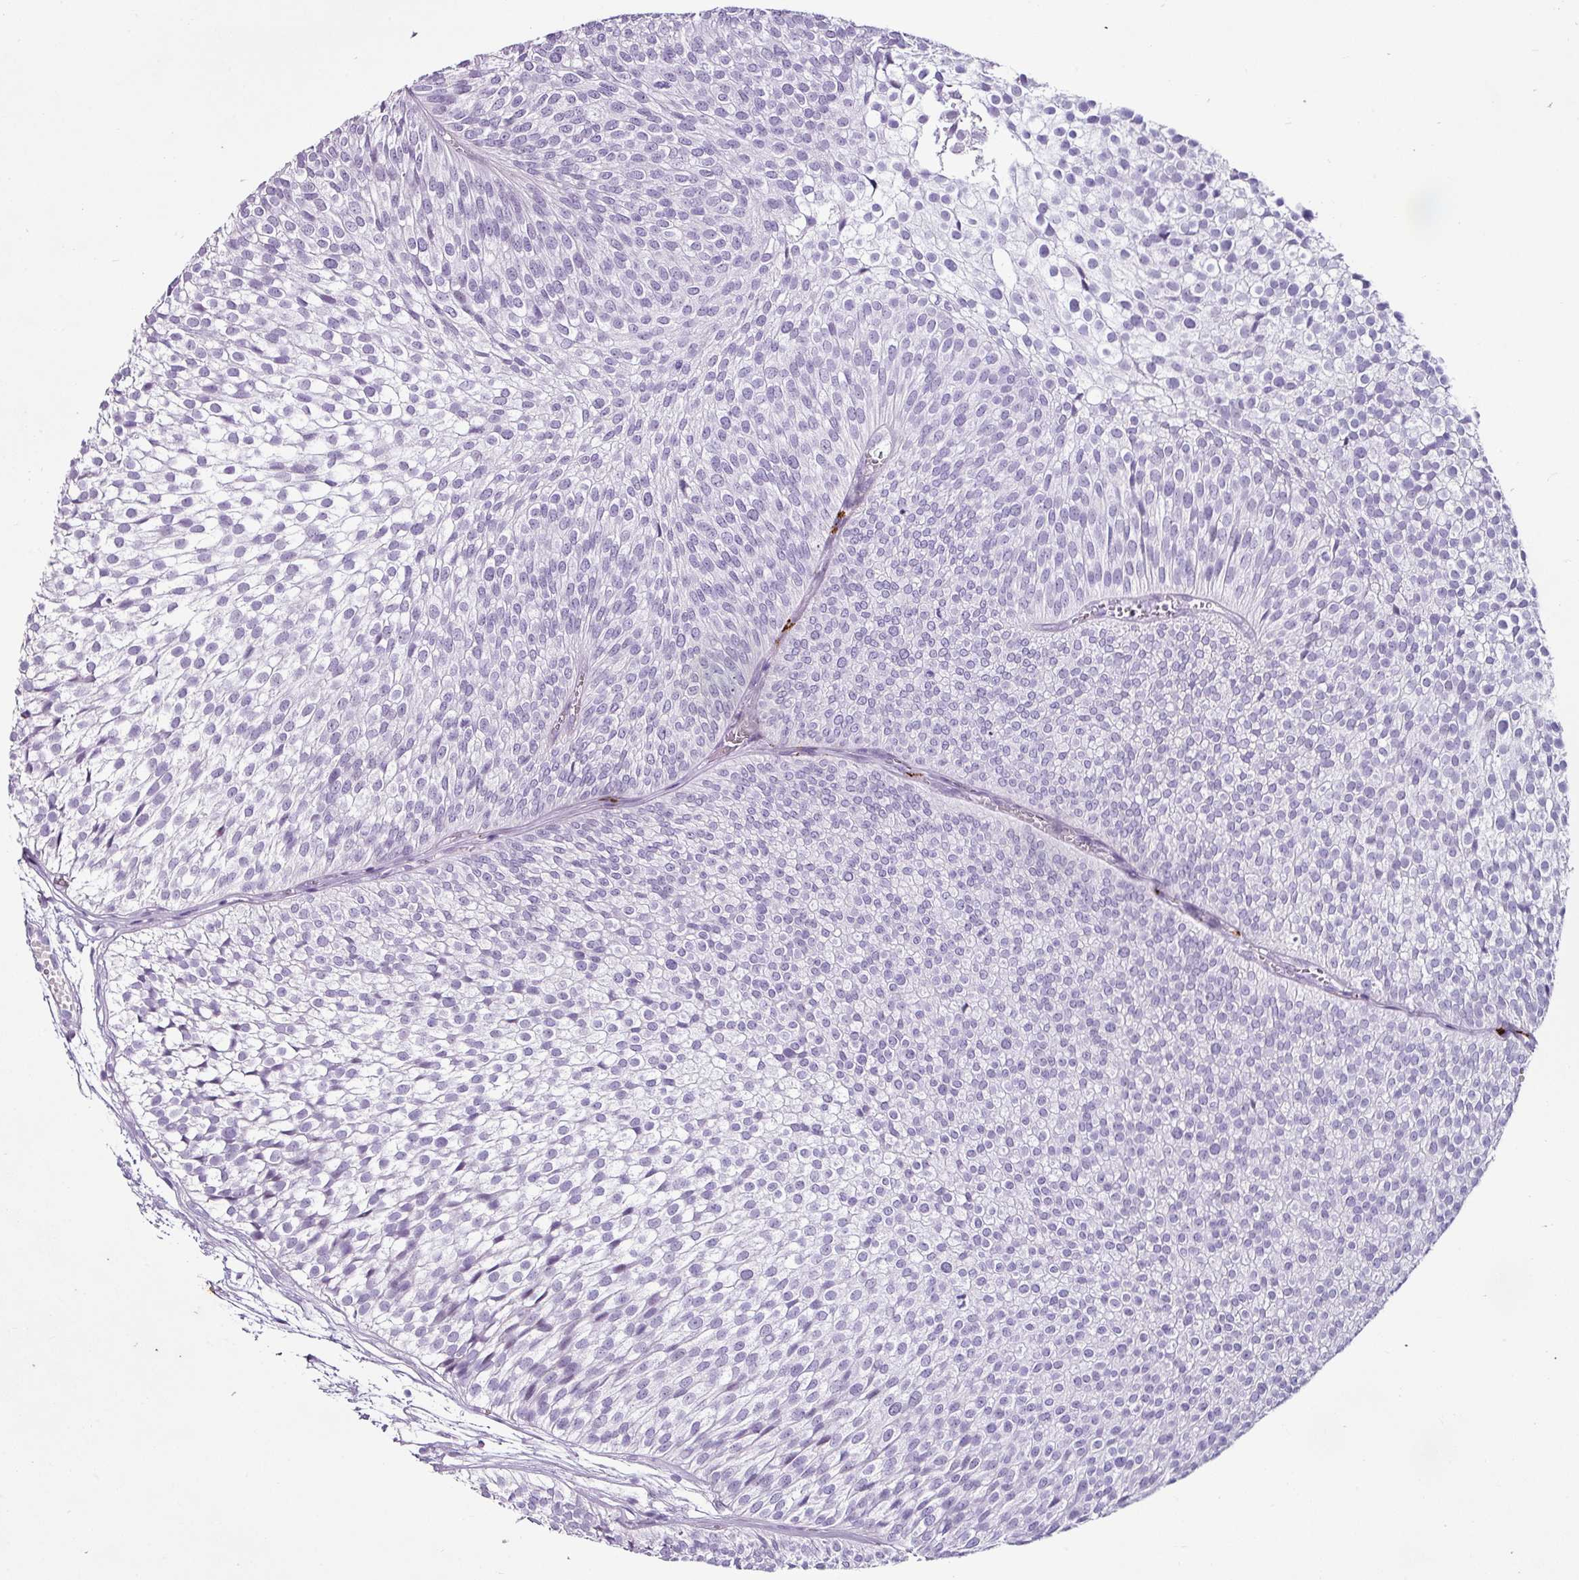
{"staining": {"intensity": "negative", "quantity": "none", "location": "none"}, "tissue": "urothelial cancer", "cell_type": "Tumor cells", "image_type": "cancer", "snomed": [{"axis": "morphology", "description": "Urothelial carcinoma, Low grade"}, {"axis": "topography", "description": "Urinary bladder"}], "caption": "Immunohistochemistry of low-grade urothelial carcinoma reveals no staining in tumor cells. (Immunohistochemistry, brightfield microscopy, high magnification).", "gene": "TRA2A", "patient": {"sex": "male", "age": 91}}